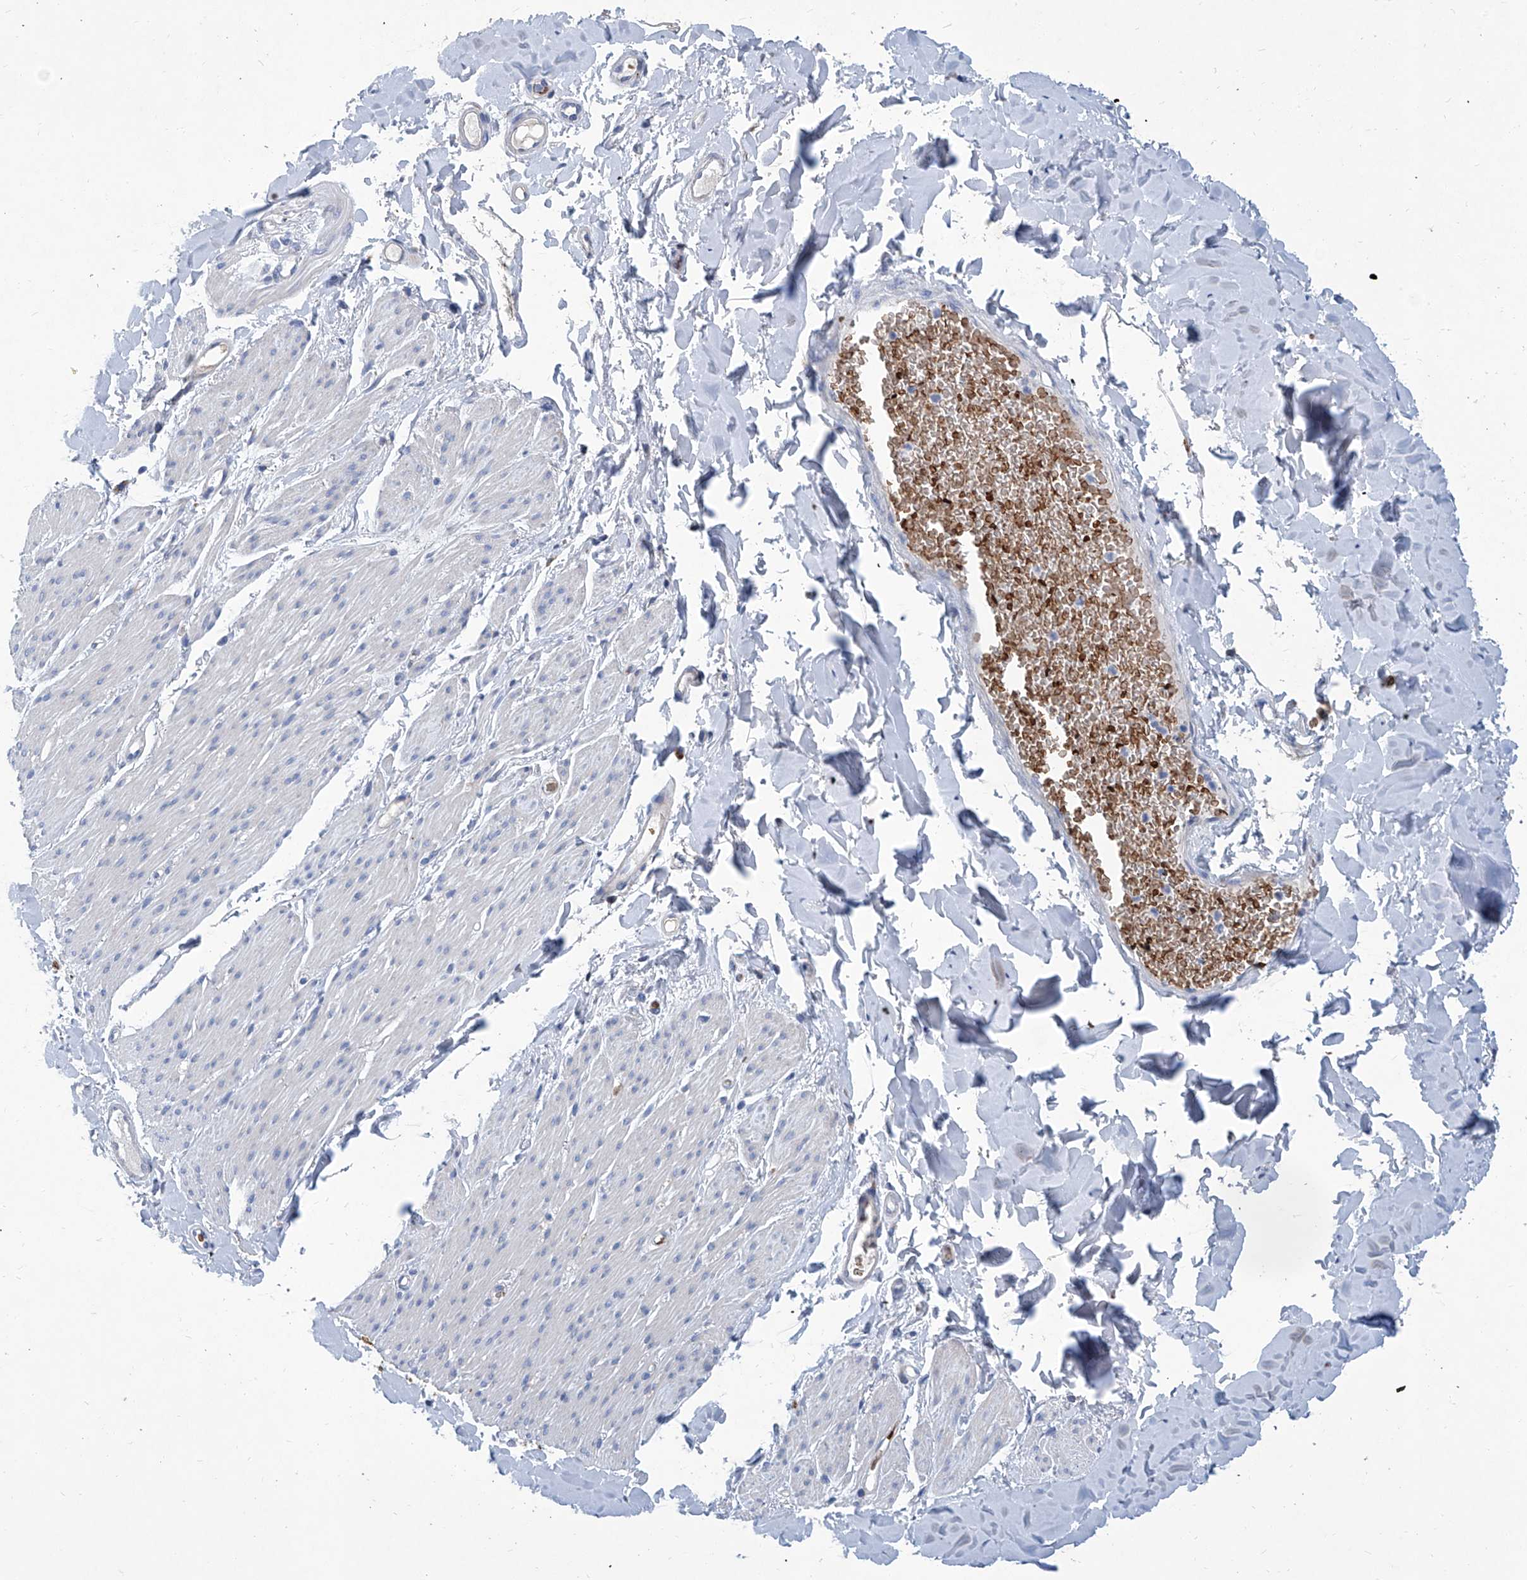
{"staining": {"intensity": "negative", "quantity": "none", "location": "none"}, "tissue": "smooth muscle", "cell_type": "Smooth muscle cells", "image_type": "normal", "snomed": [{"axis": "morphology", "description": "Normal tissue, NOS"}, {"axis": "topography", "description": "Colon"}, {"axis": "topography", "description": "Peripheral nerve tissue"}], "caption": "Immunohistochemical staining of unremarkable human smooth muscle demonstrates no significant staining in smooth muscle cells. (Brightfield microscopy of DAB (3,3'-diaminobenzidine) immunohistochemistry at high magnification).", "gene": "FPR2", "patient": {"sex": "female", "age": 61}}